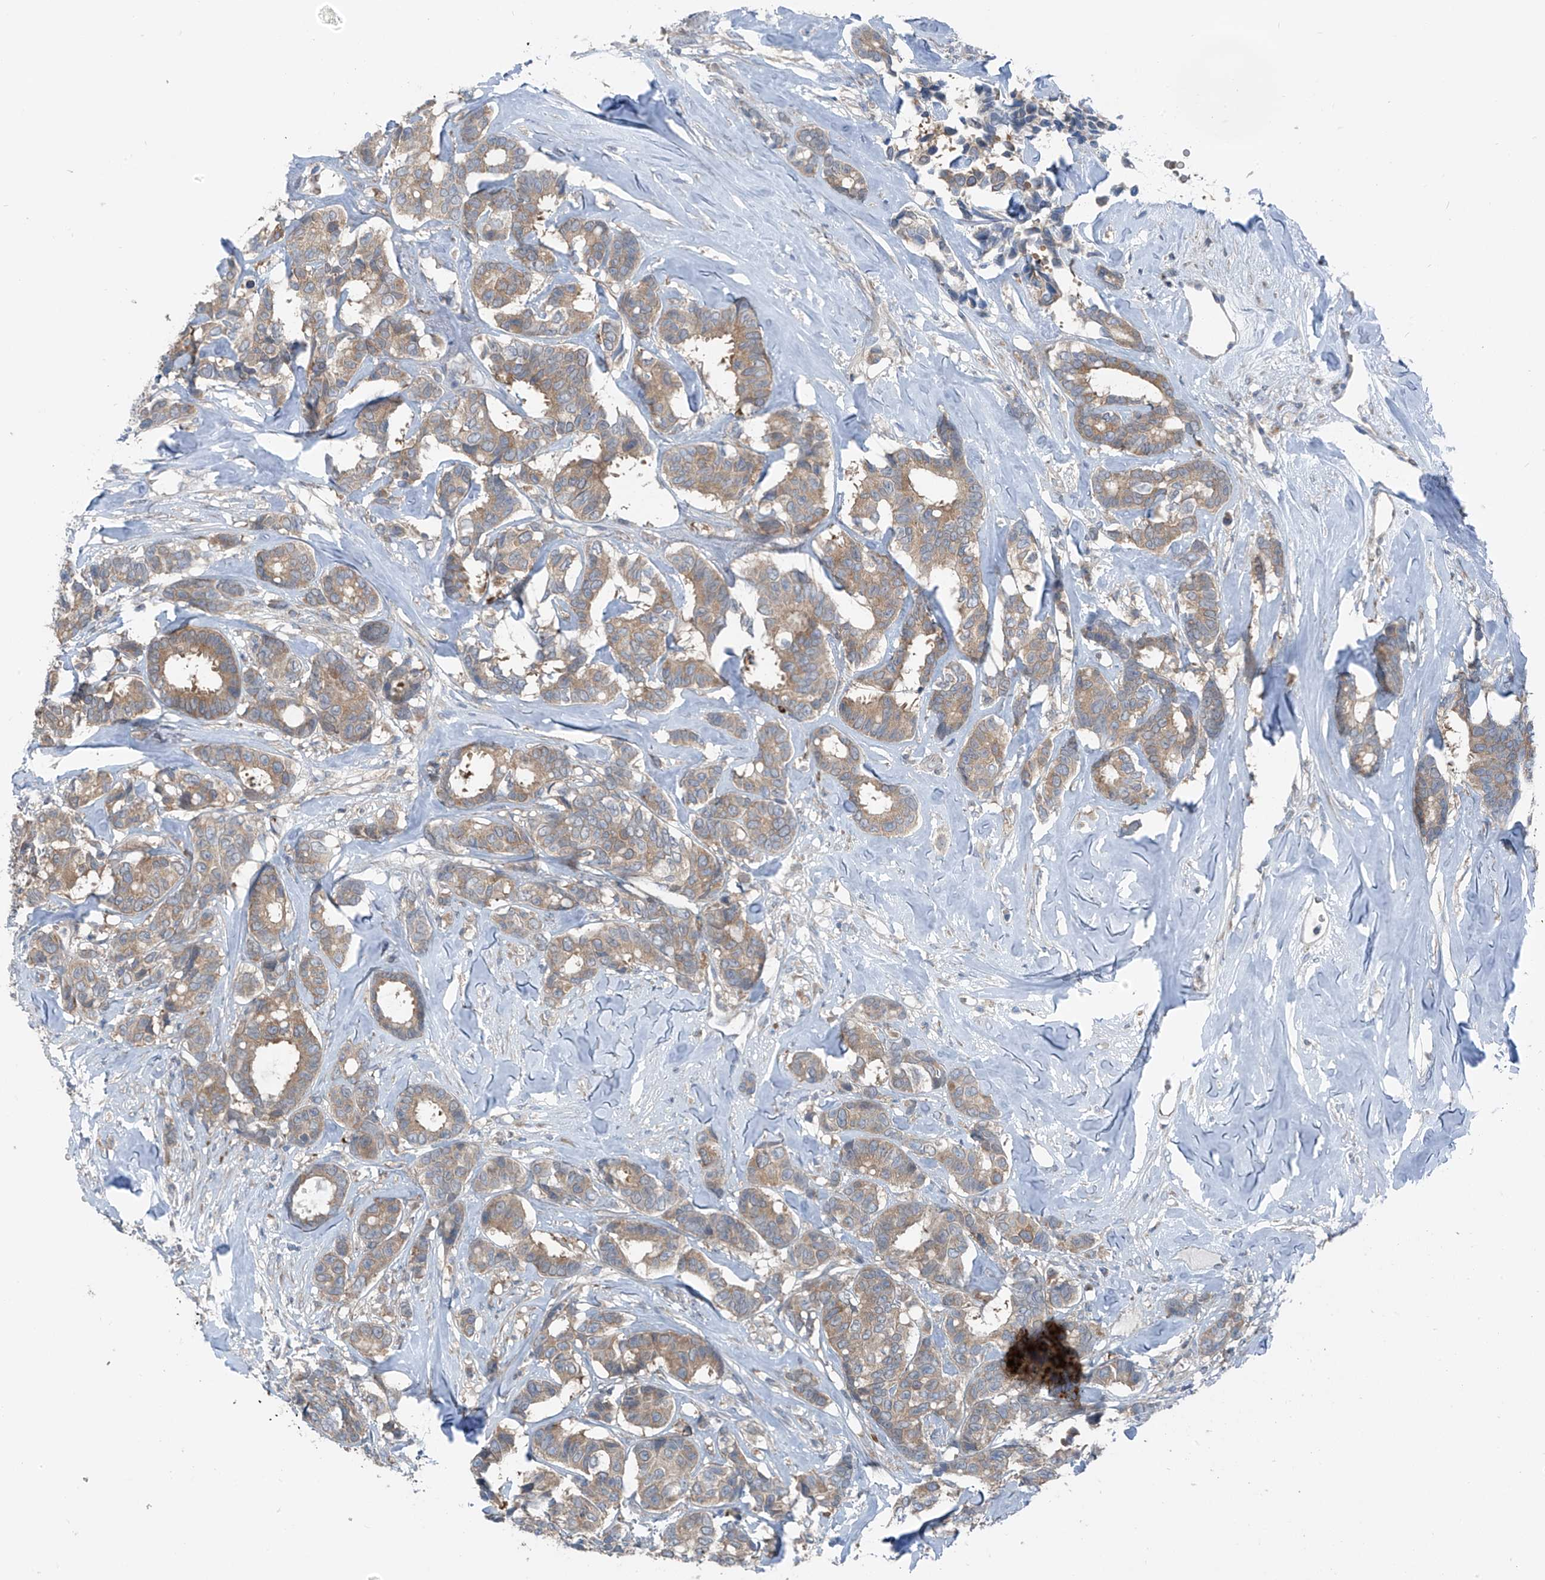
{"staining": {"intensity": "moderate", "quantity": ">75%", "location": "cytoplasmic/membranous"}, "tissue": "breast cancer", "cell_type": "Tumor cells", "image_type": "cancer", "snomed": [{"axis": "morphology", "description": "Duct carcinoma"}, {"axis": "topography", "description": "Breast"}], "caption": "Breast infiltrating ductal carcinoma stained for a protein reveals moderate cytoplasmic/membranous positivity in tumor cells.", "gene": "SLC12A6", "patient": {"sex": "female", "age": 87}}